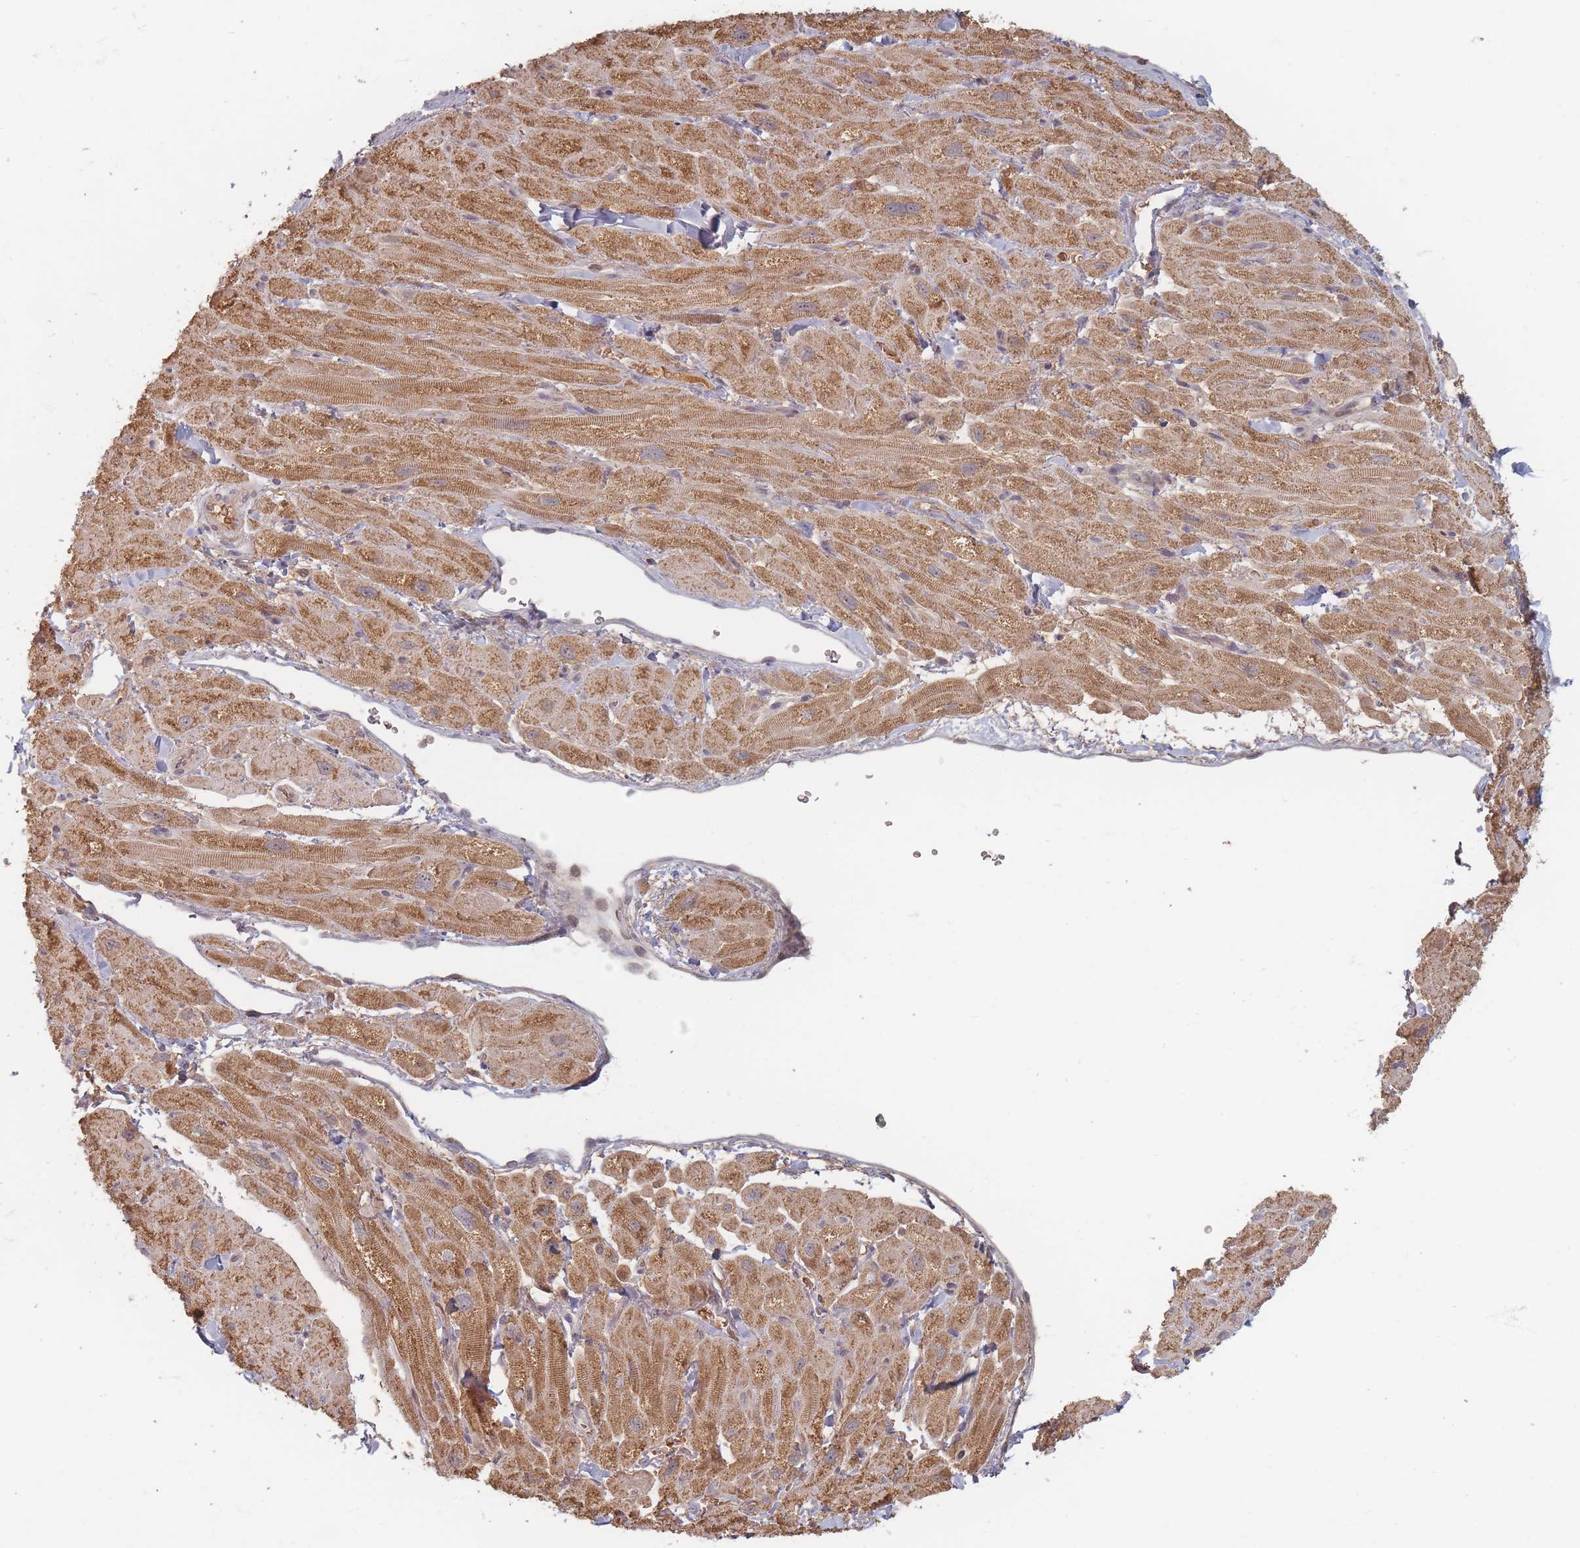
{"staining": {"intensity": "moderate", "quantity": ">75%", "location": "cytoplasmic/membranous"}, "tissue": "heart muscle", "cell_type": "Cardiomyocytes", "image_type": "normal", "snomed": [{"axis": "morphology", "description": "Normal tissue, NOS"}, {"axis": "topography", "description": "Heart"}], "caption": "This image demonstrates IHC staining of benign human heart muscle, with medium moderate cytoplasmic/membranous positivity in approximately >75% of cardiomyocytes.", "gene": "OR2M4", "patient": {"sex": "male", "age": 65}}